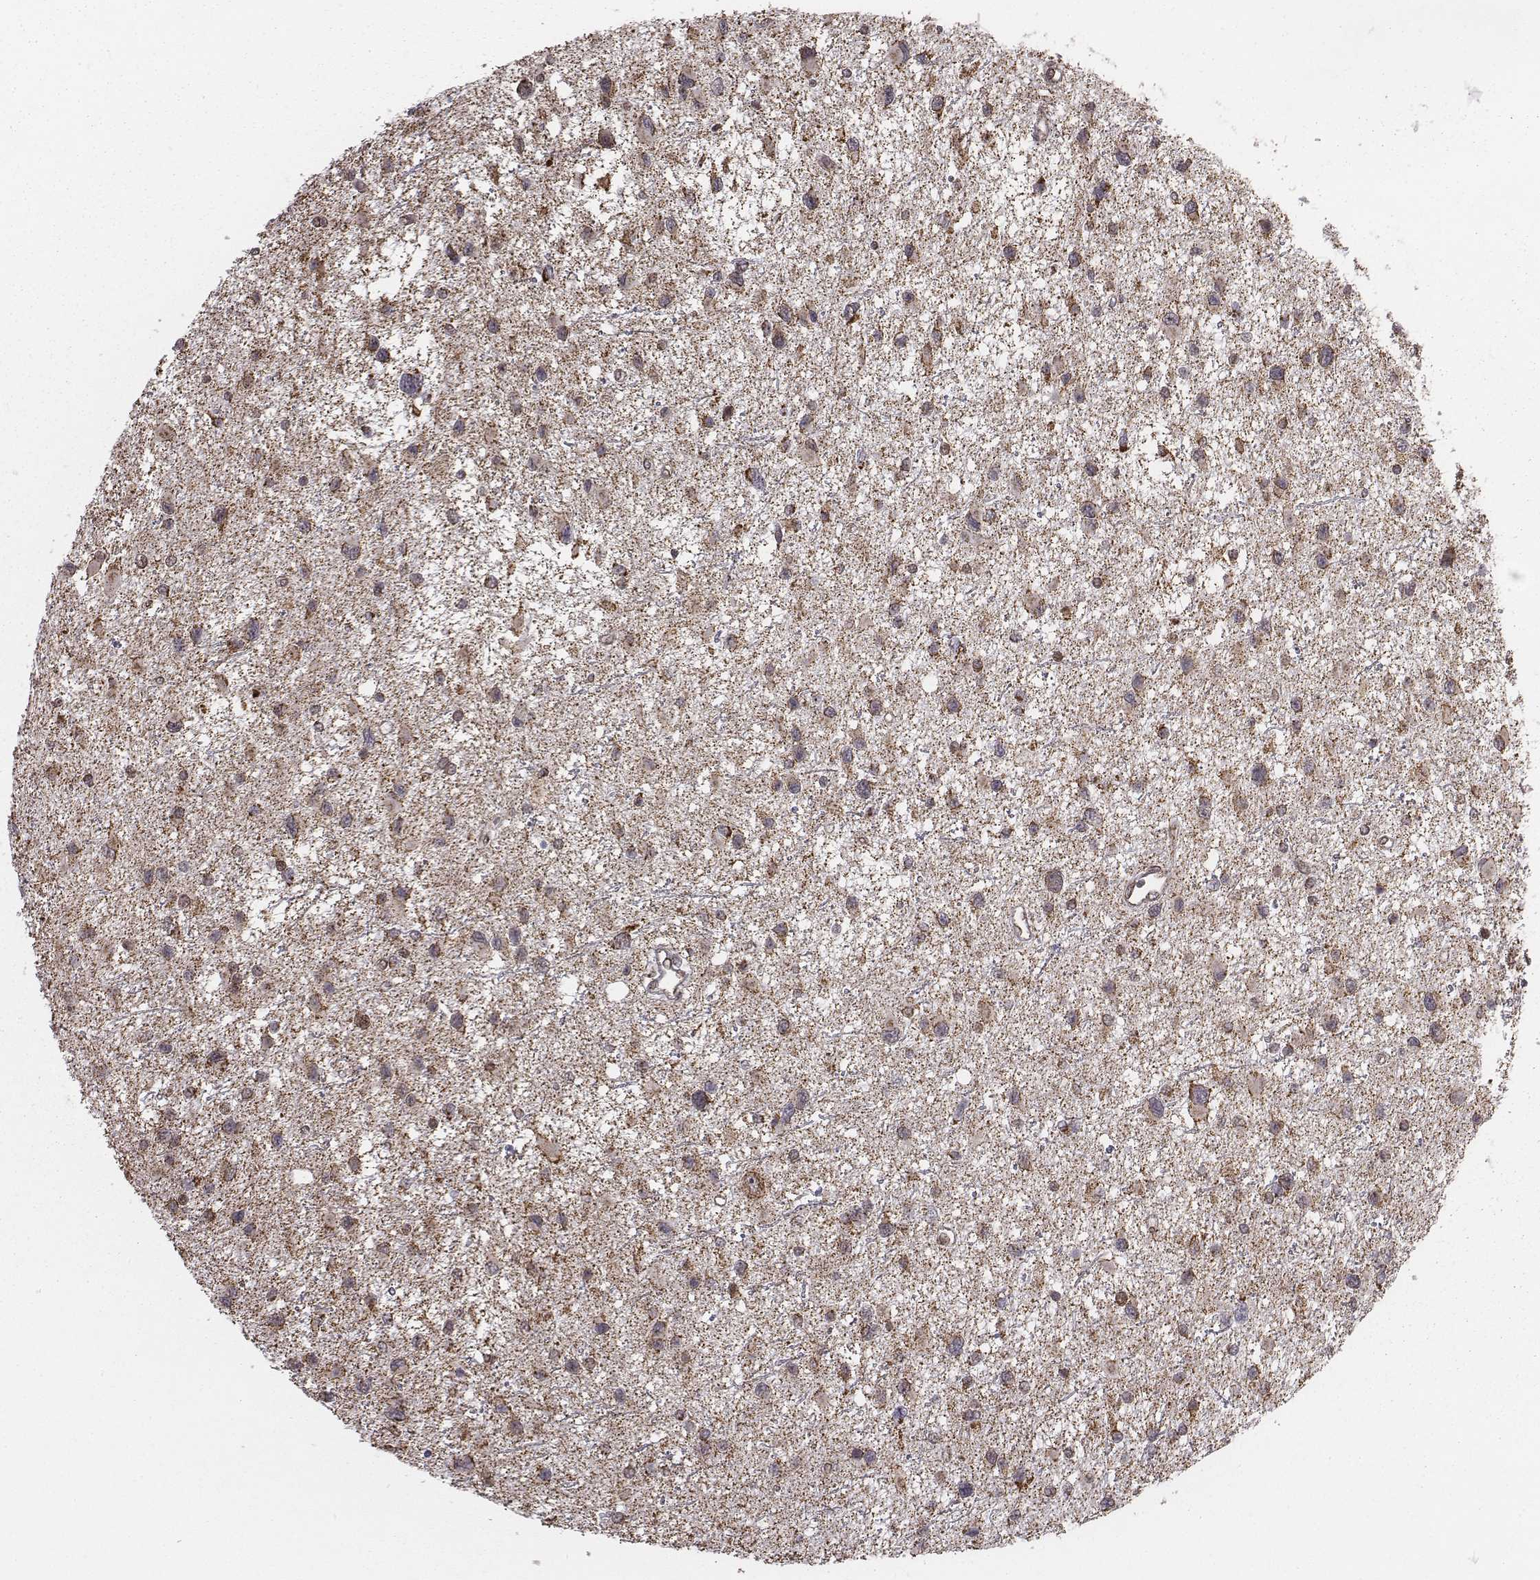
{"staining": {"intensity": "moderate", "quantity": "<25%", "location": "cytoplasmic/membranous"}, "tissue": "glioma", "cell_type": "Tumor cells", "image_type": "cancer", "snomed": [{"axis": "morphology", "description": "Glioma, malignant, Low grade"}, {"axis": "topography", "description": "Brain"}], "caption": "This micrograph shows IHC staining of glioma, with low moderate cytoplasmic/membranous expression in about <25% of tumor cells.", "gene": "ACOT2", "patient": {"sex": "female", "age": 32}}